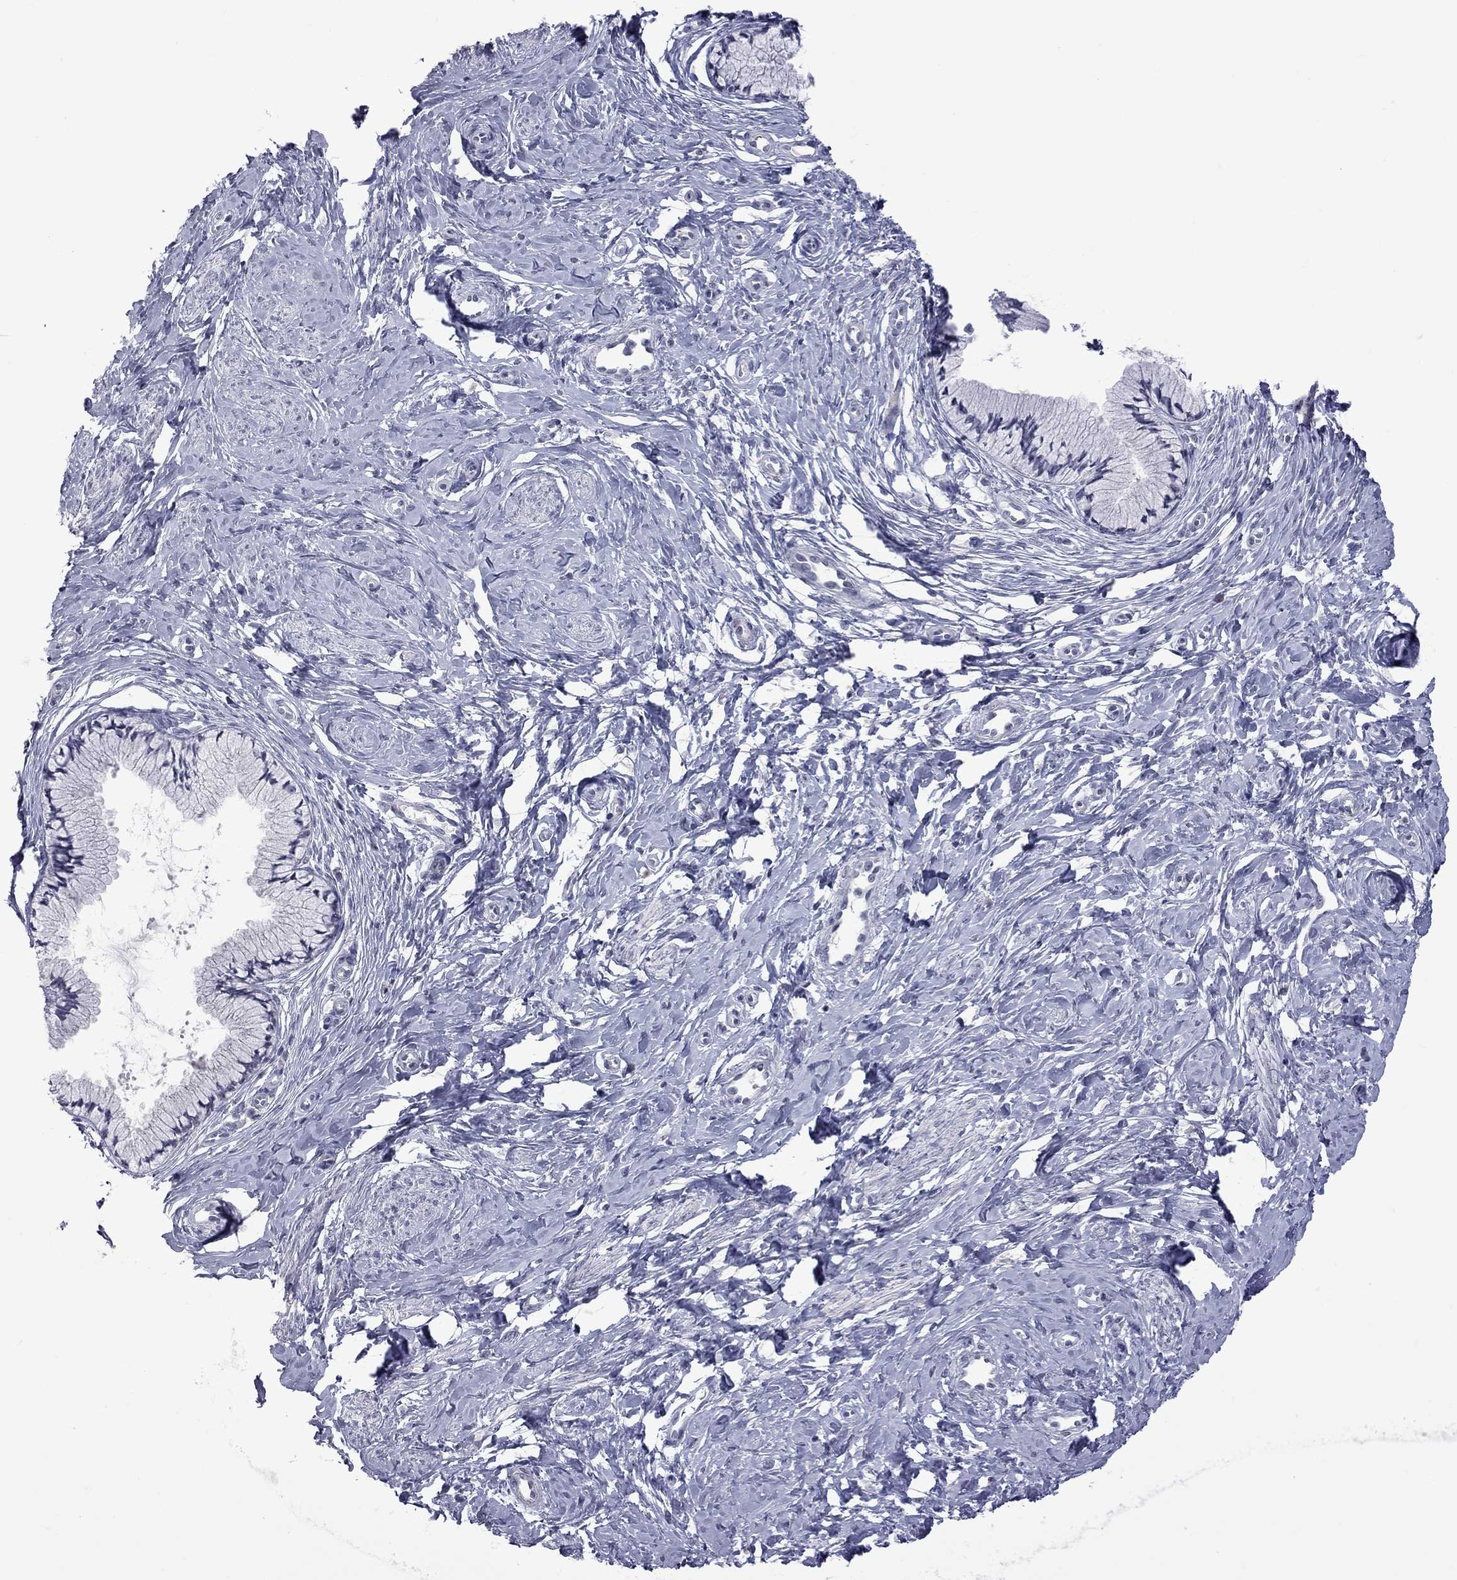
{"staining": {"intensity": "negative", "quantity": "none", "location": "none"}, "tissue": "cervix", "cell_type": "Glandular cells", "image_type": "normal", "snomed": [{"axis": "morphology", "description": "Normal tissue, NOS"}, {"axis": "topography", "description": "Cervix"}], "caption": "High power microscopy micrograph of an immunohistochemistry (IHC) micrograph of benign cervix, revealing no significant staining in glandular cells.", "gene": "GSG1L", "patient": {"sex": "female", "age": 37}}